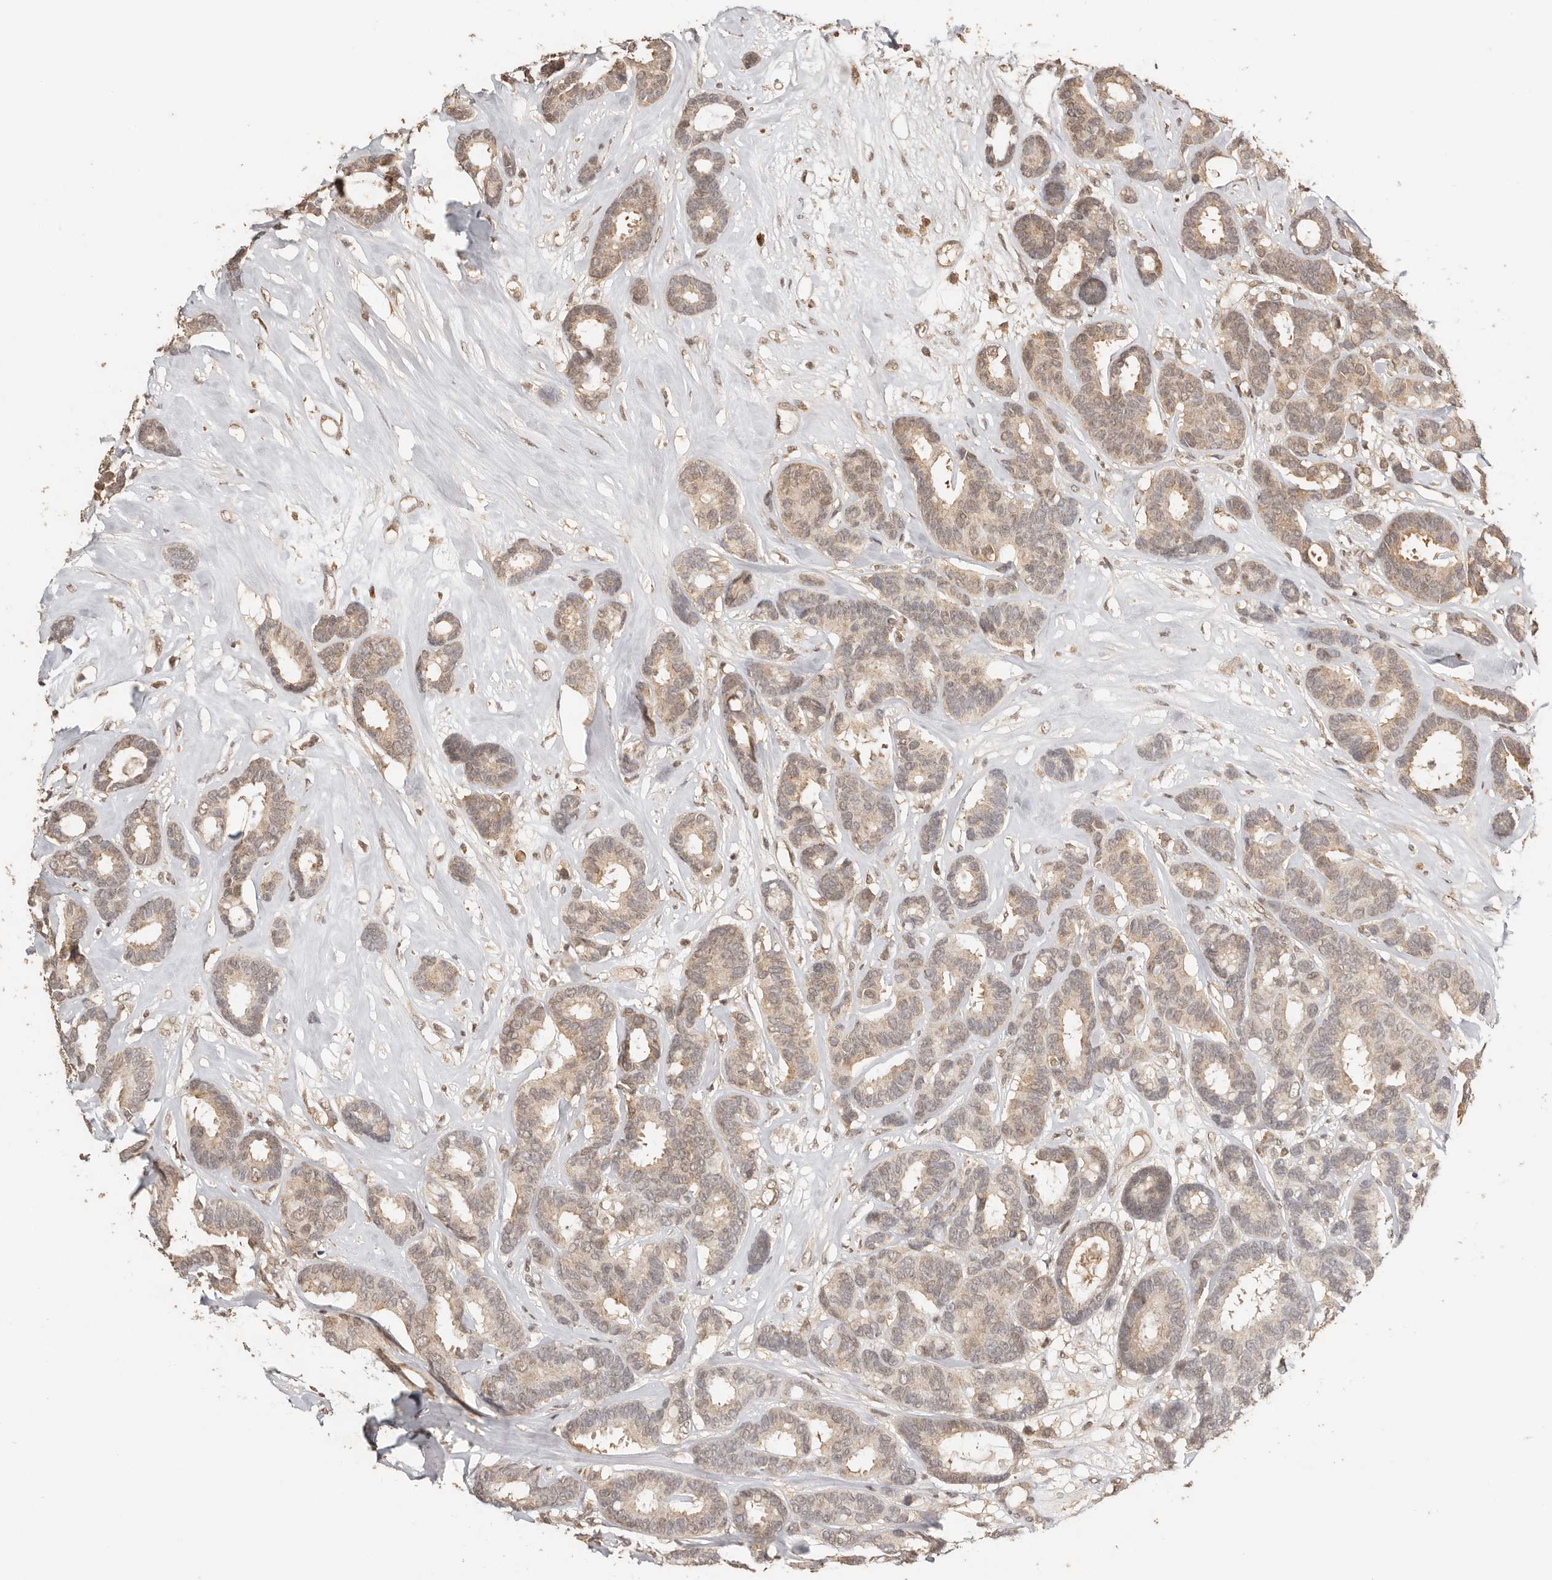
{"staining": {"intensity": "weak", "quantity": ">75%", "location": "cytoplasmic/membranous"}, "tissue": "breast cancer", "cell_type": "Tumor cells", "image_type": "cancer", "snomed": [{"axis": "morphology", "description": "Duct carcinoma"}, {"axis": "topography", "description": "Breast"}], "caption": "The histopathology image demonstrates a brown stain indicating the presence of a protein in the cytoplasmic/membranous of tumor cells in breast cancer (intraductal carcinoma).", "gene": "SEC14L1", "patient": {"sex": "female", "age": 87}}